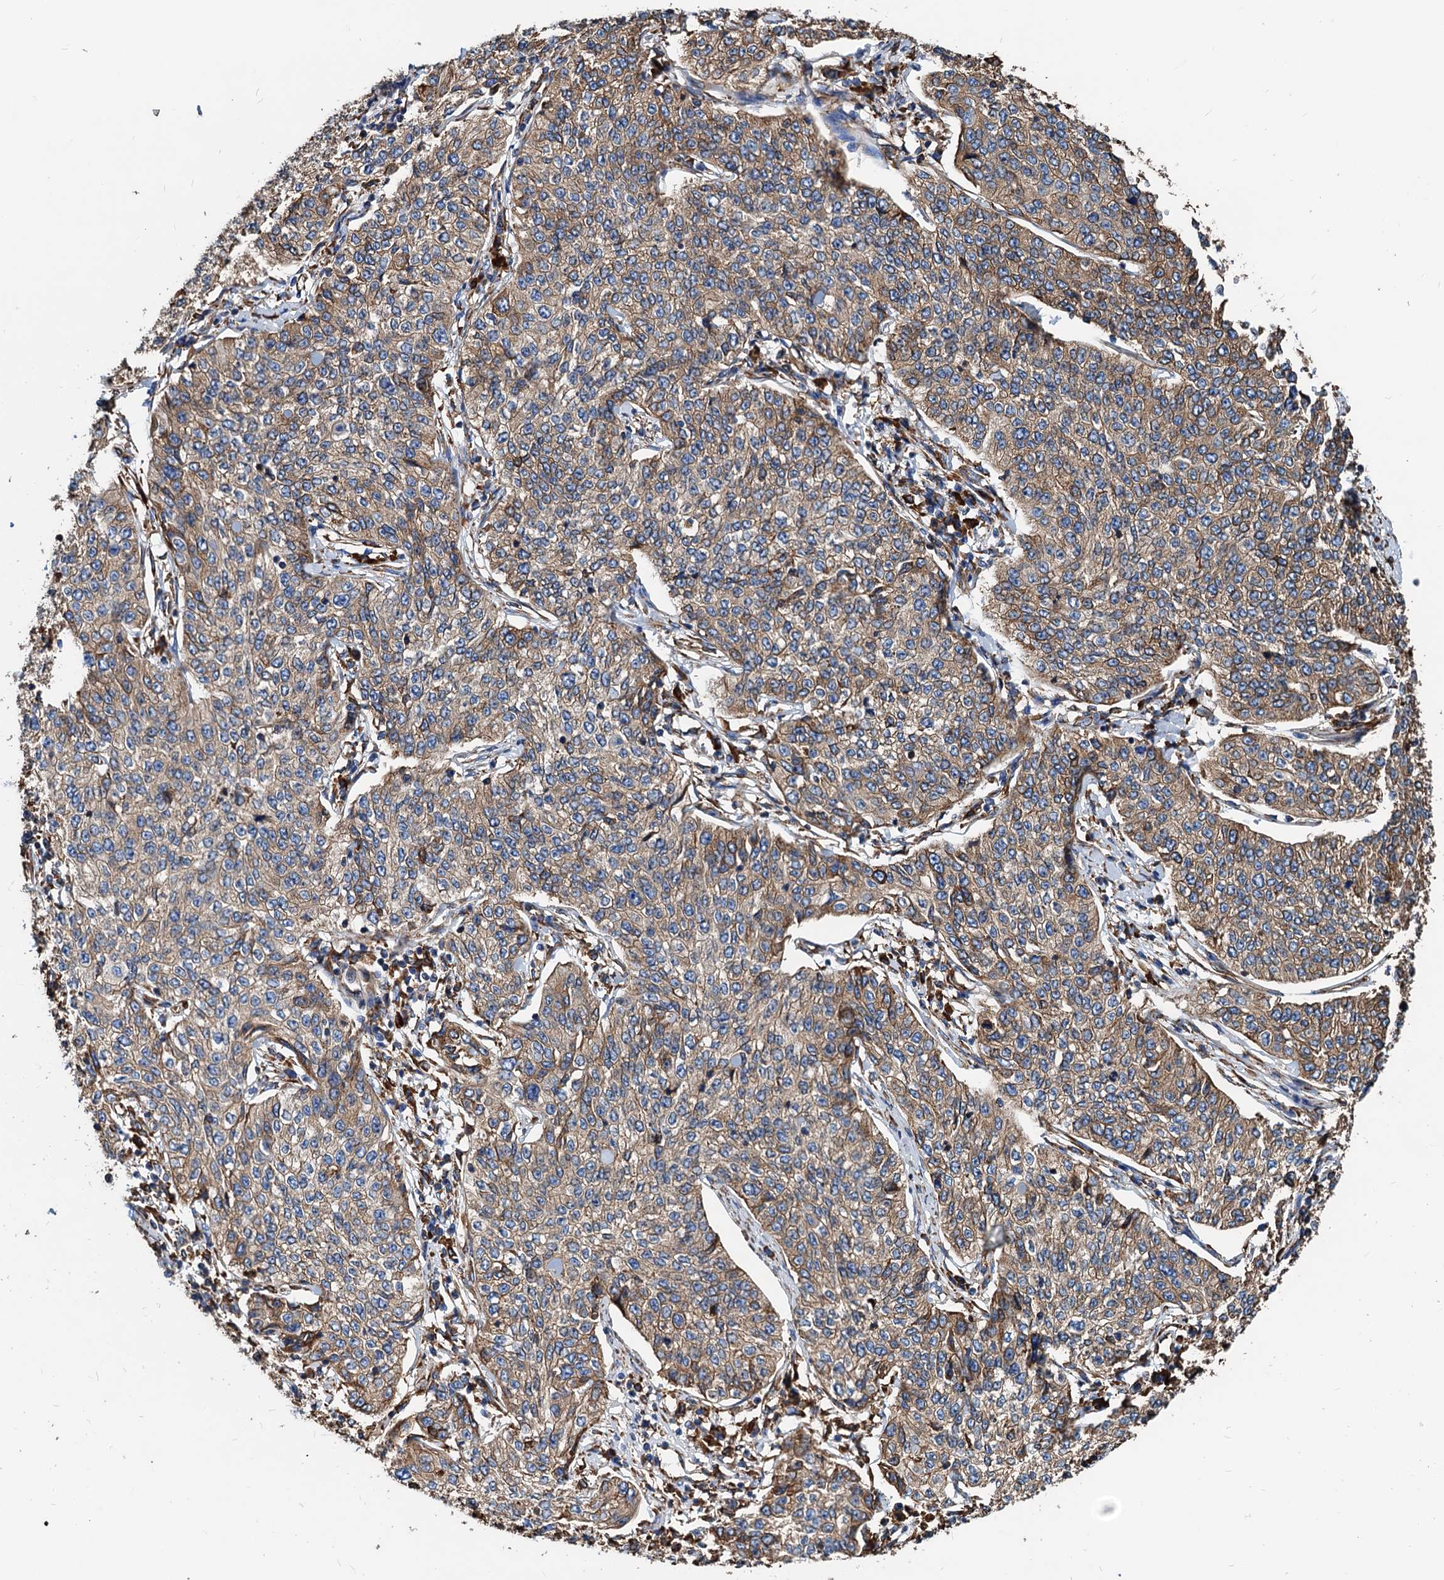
{"staining": {"intensity": "moderate", "quantity": ">75%", "location": "cytoplasmic/membranous"}, "tissue": "cervical cancer", "cell_type": "Tumor cells", "image_type": "cancer", "snomed": [{"axis": "morphology", "description": "Squamous cell carcinoma, NOS"}, {"axis": "topography", "description": "Cervix"}], "caption": "The photomicrograph reveals immunohistochemical staining of cervical cancer. There is moderate cytoplasmic/membranous expression is seen in about >75% of tumor cells.", "gene": "HSPA5", "patient": {"sex": "female", "age": 35}}